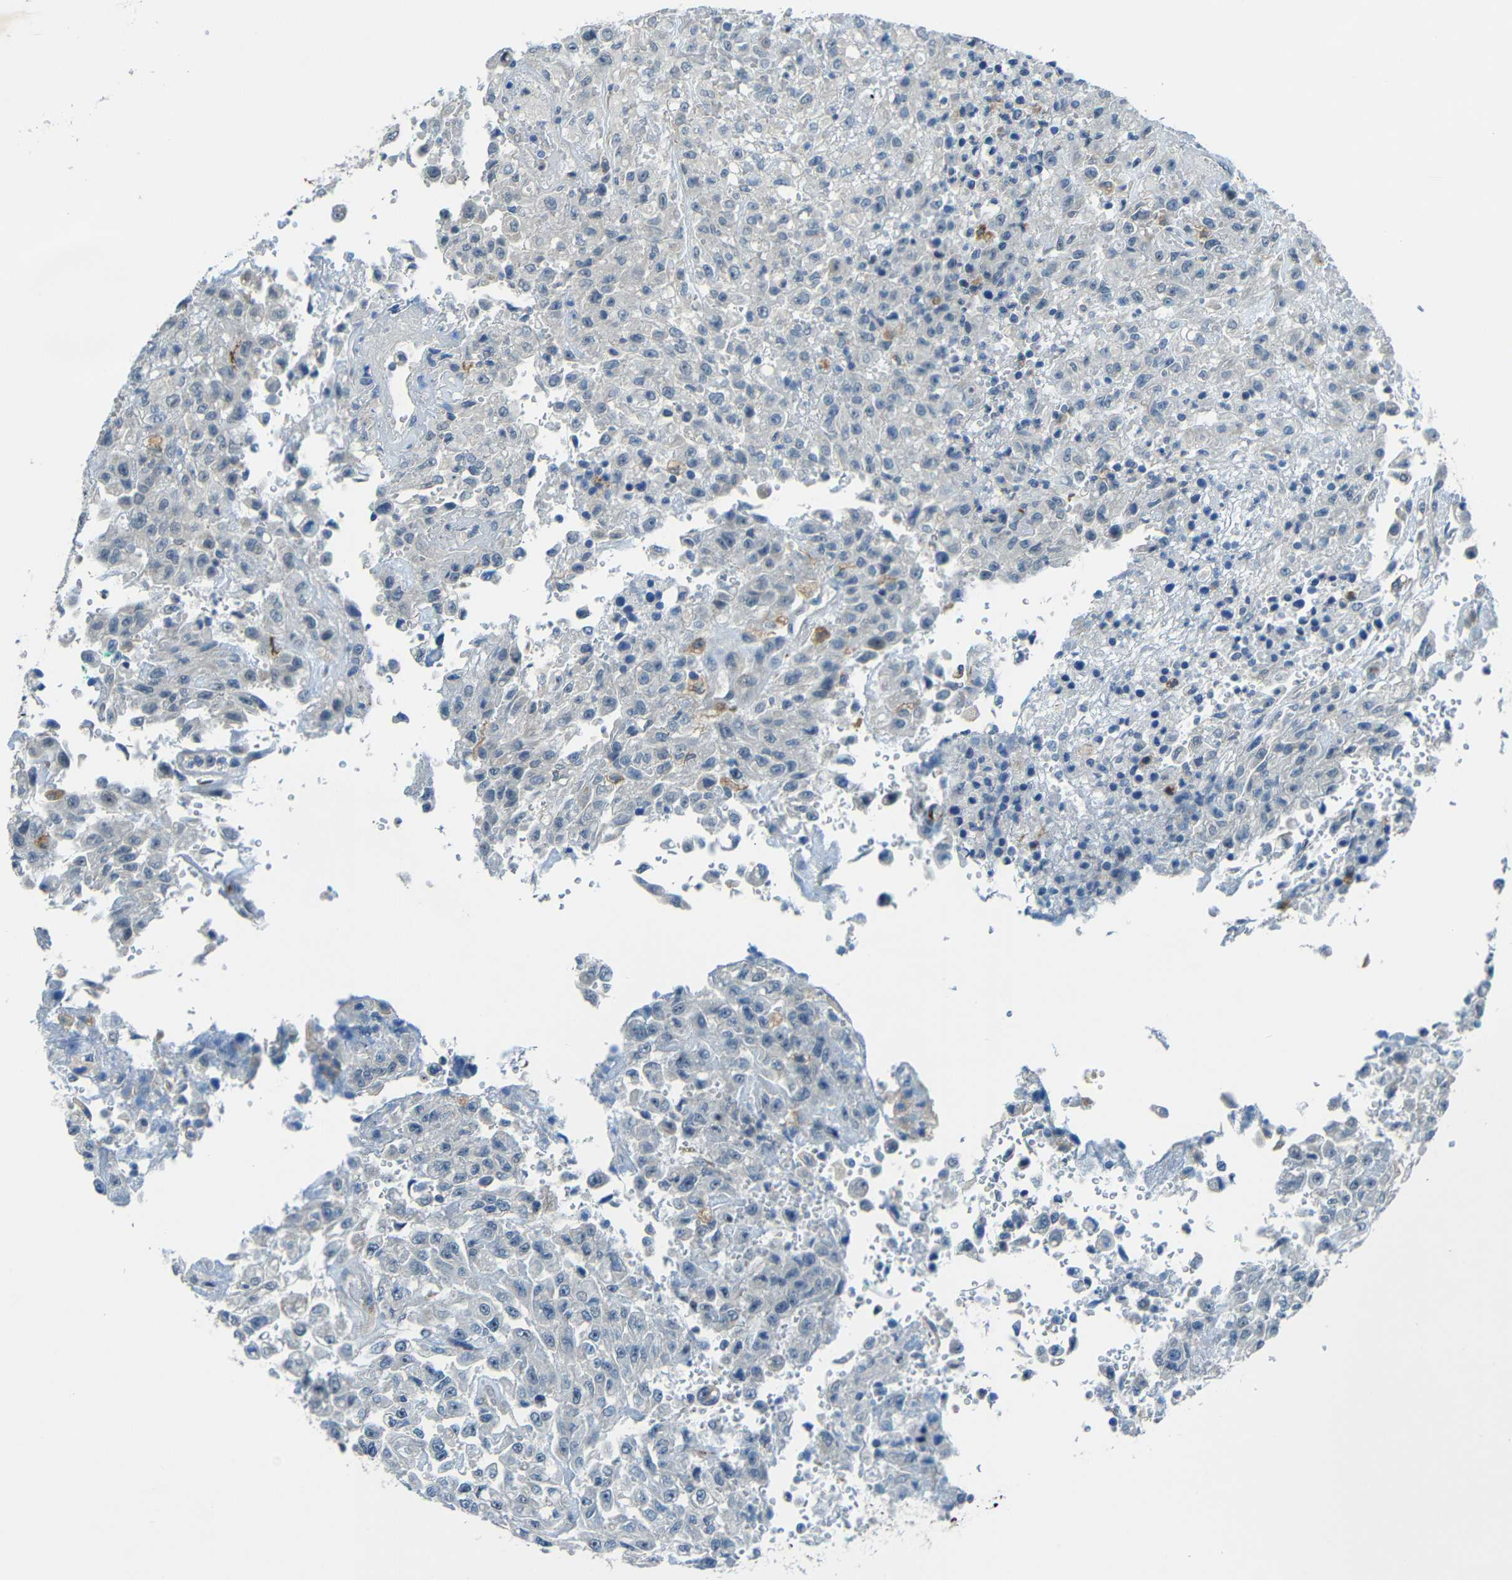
{"staining": {"intensity": "negative", "quantity": "none", "location": "none"}, "tissue": "urothelial cancer", "cell_type": "Tumor cells", "image_type": "cancer", "snomed": [{"axis": "morphology", "description": "Urothelial carcinoma, High grade"}, {"axis": "topography", "description": "Urinary bladder"}], "caption": "Immunohistochemistry (IHC) of human urothelial cancer demonstrates no staining in tumor cells.", "gene": "ANKRD22", "patient": {"sex": "male", "age": 46}}